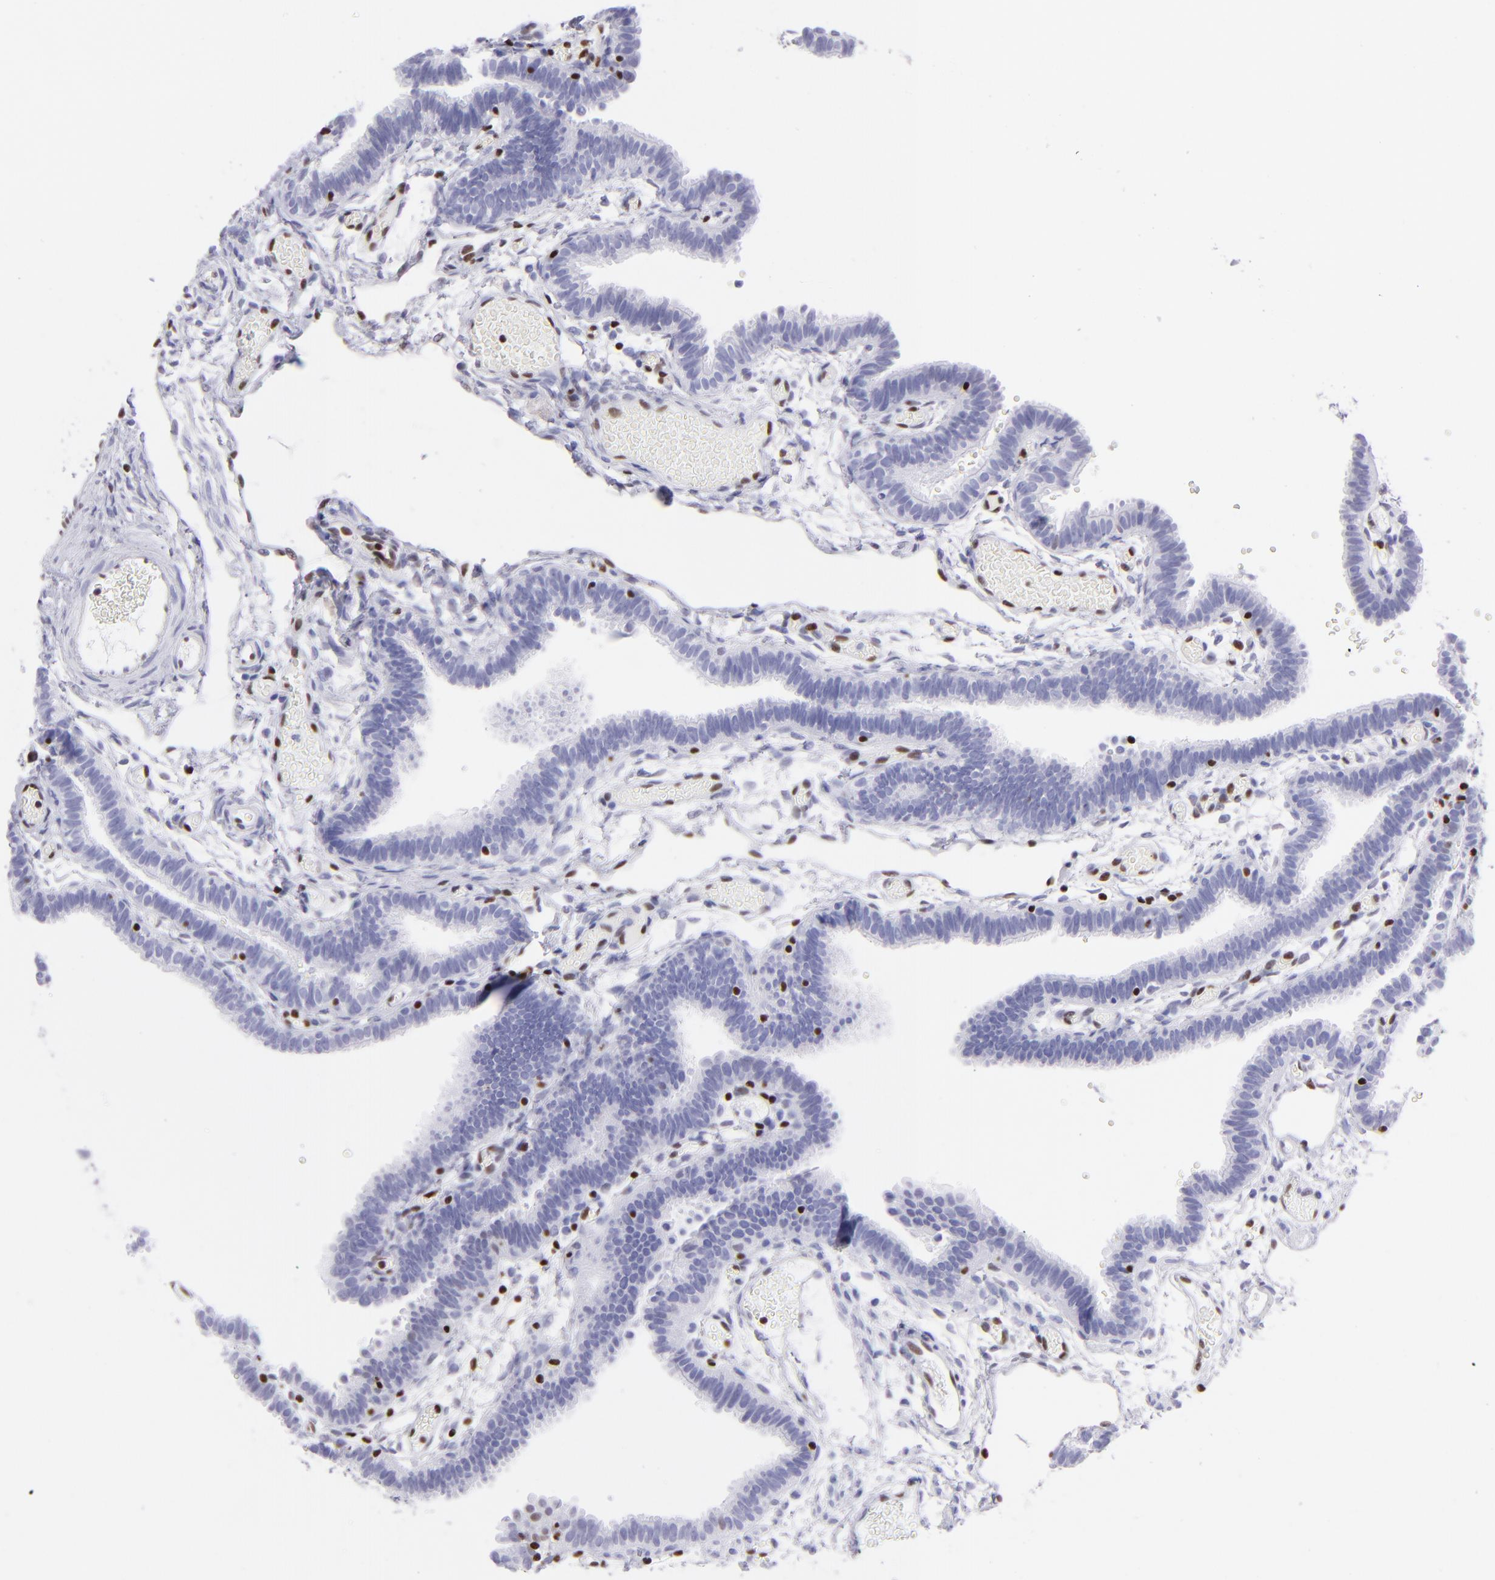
{"staining": {"intensity": "negative", "quantity": "none", "location": "none"}, "tissue": "fallopian tube", "cell_type": "Glandular cells", "image_type": "normal", "snomed": [{"axis": "morphology", "description": "Normal tissue, NOS"}, {"axis": "topography", "description": "Fallopian tube"}], "caption": "An image of human fallopian tube is negative for staining in glandular cells. (DAB immunohistochemistry (IHC) visualized using brightfield microscopy, high magnification).", "gene": "ETS1", "patient": {"sex": "female", "age": 29}}